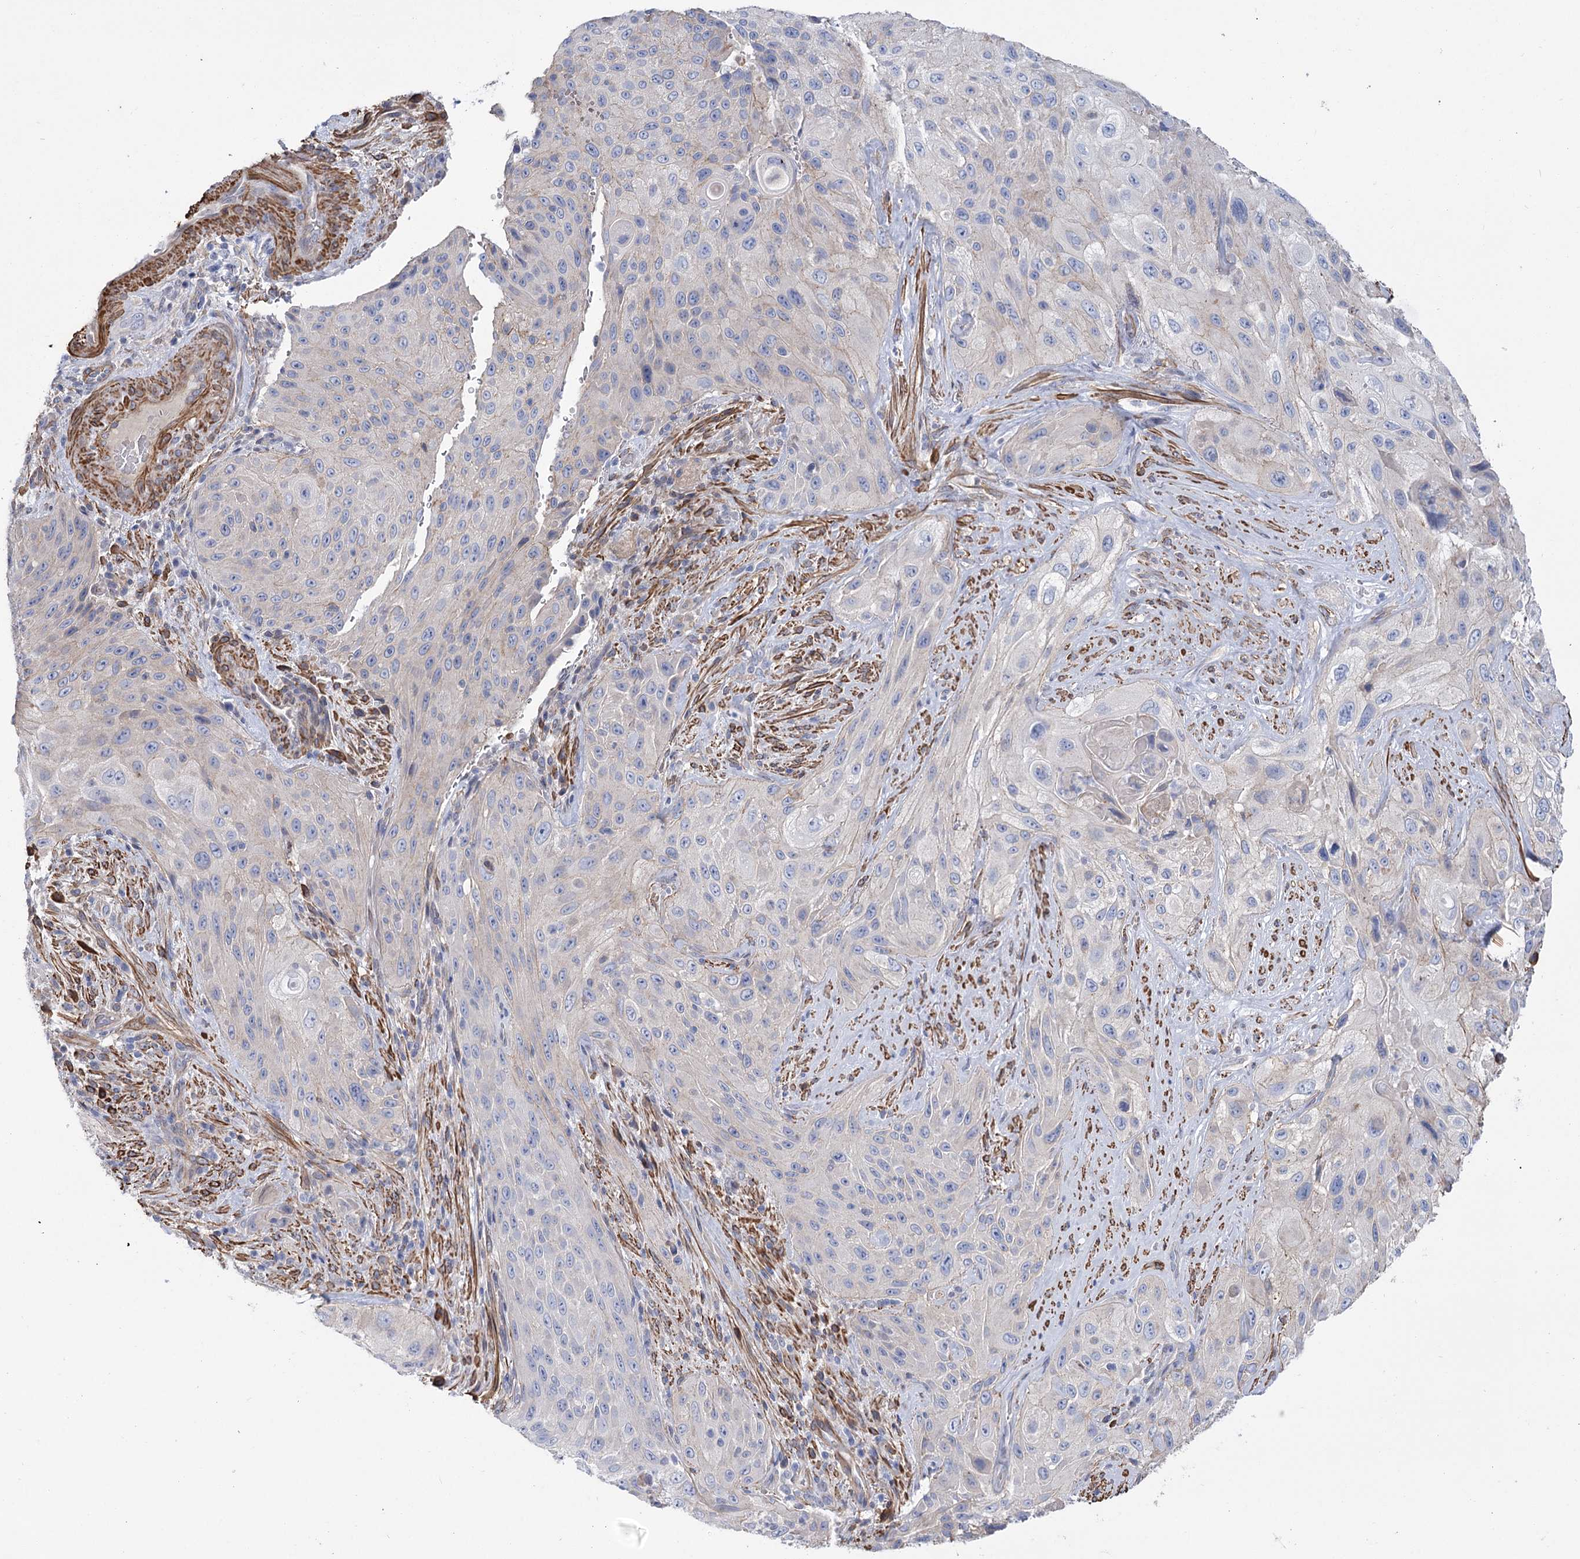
{"staining": {"intensity": "negative", "quantity": "none", "location": "none"}, "tissue": "cervical cancer", "cell_type": "Tumor cells", "image_type": "cancer", "snomed": [{"axis": "morphology", "description": "Squamous cell carcinoma, NOS"}, {"axis": "topography", "description": "Cervix"}], "caption": "There is no significant staining in tumor cells of cervical squamous cell carcinoma.", "gene": "WASHC3", "patient": {"sex": "female", "age": 42}}